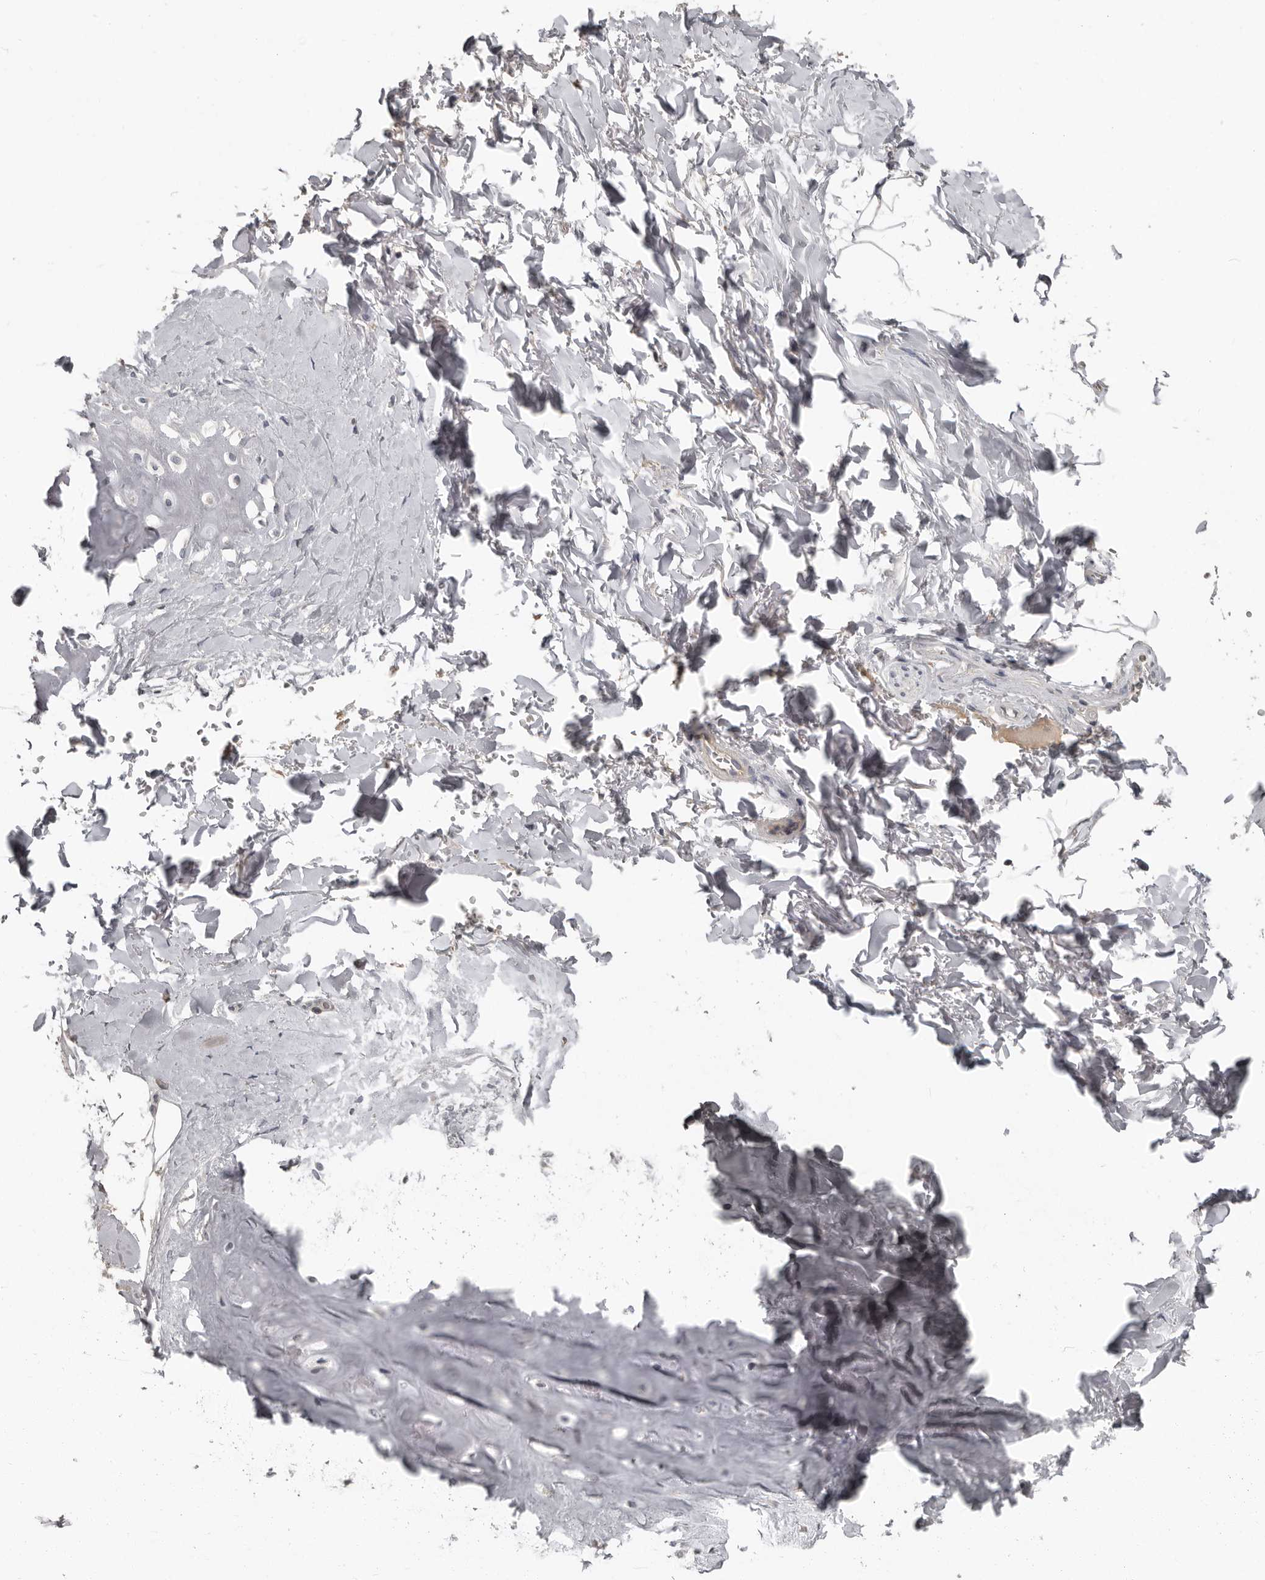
{"staining": {"intensity": "negative", "quantity": "none", "location": "none"}, "tissue": "adipose tissue", "cell_type": "Adipocytes", "image_type": "normal", "snomed": [{"axis": "morphology", "description": "Normal tissue, NOS"}, {"axis": "topography", "description": "Cartilage tissue"}], "caption": "Immunohistochemical staining of normal human adipose tissue displays no significant positivity in adipocytes.", "gene": "CA6", "patient": {"sex": "female", "age": 63}}